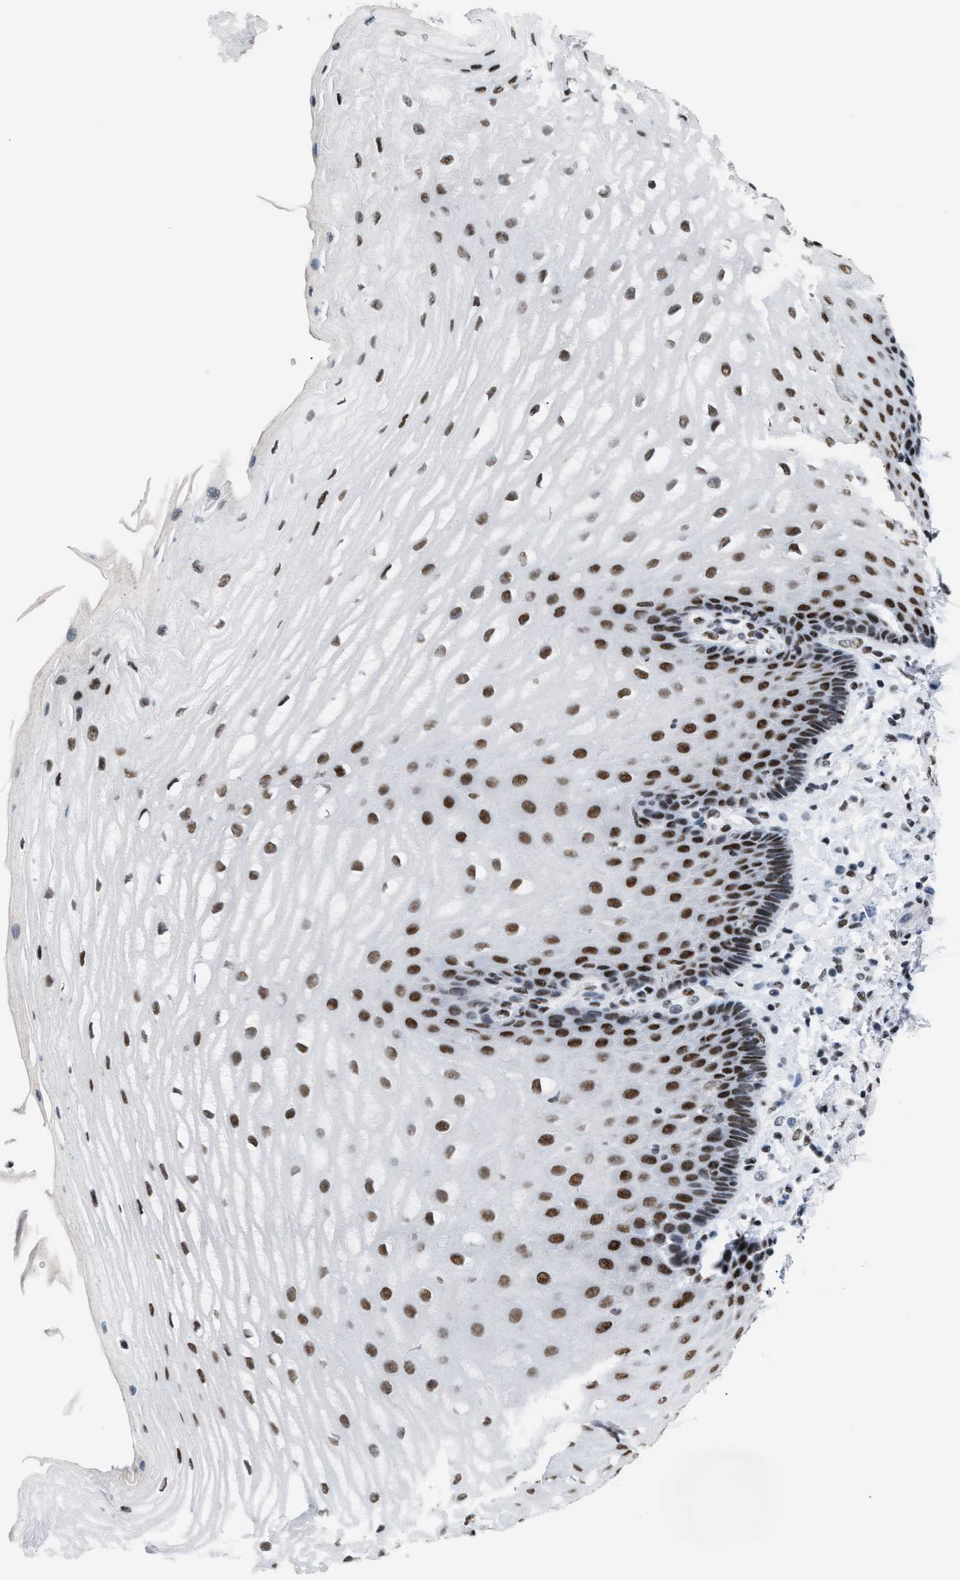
{"staining": {"intensity": "strong", "quantity": ">75%", "location": "nuclear"}, "tissue": "esophagus", "cell_type": "Squamous epithelial cells", "image_type": "normal", "snomed": [{"axis": "morphology", "description": "Normal tissue, NOS"}, {"axis": "topography", "description": "Esophagus"}], "caption": "DAB immunohistochemical staining of benign human esophagus displays strong nuclear protein expression in approximately >75% of squamous epithelial cells. (Stains: DAB in brown, nuclei in blue, Microscopy: brightfield microscopy at high magnification).", "gene": "CCAR2", "patient": {"sex": "male", "age": 54}}